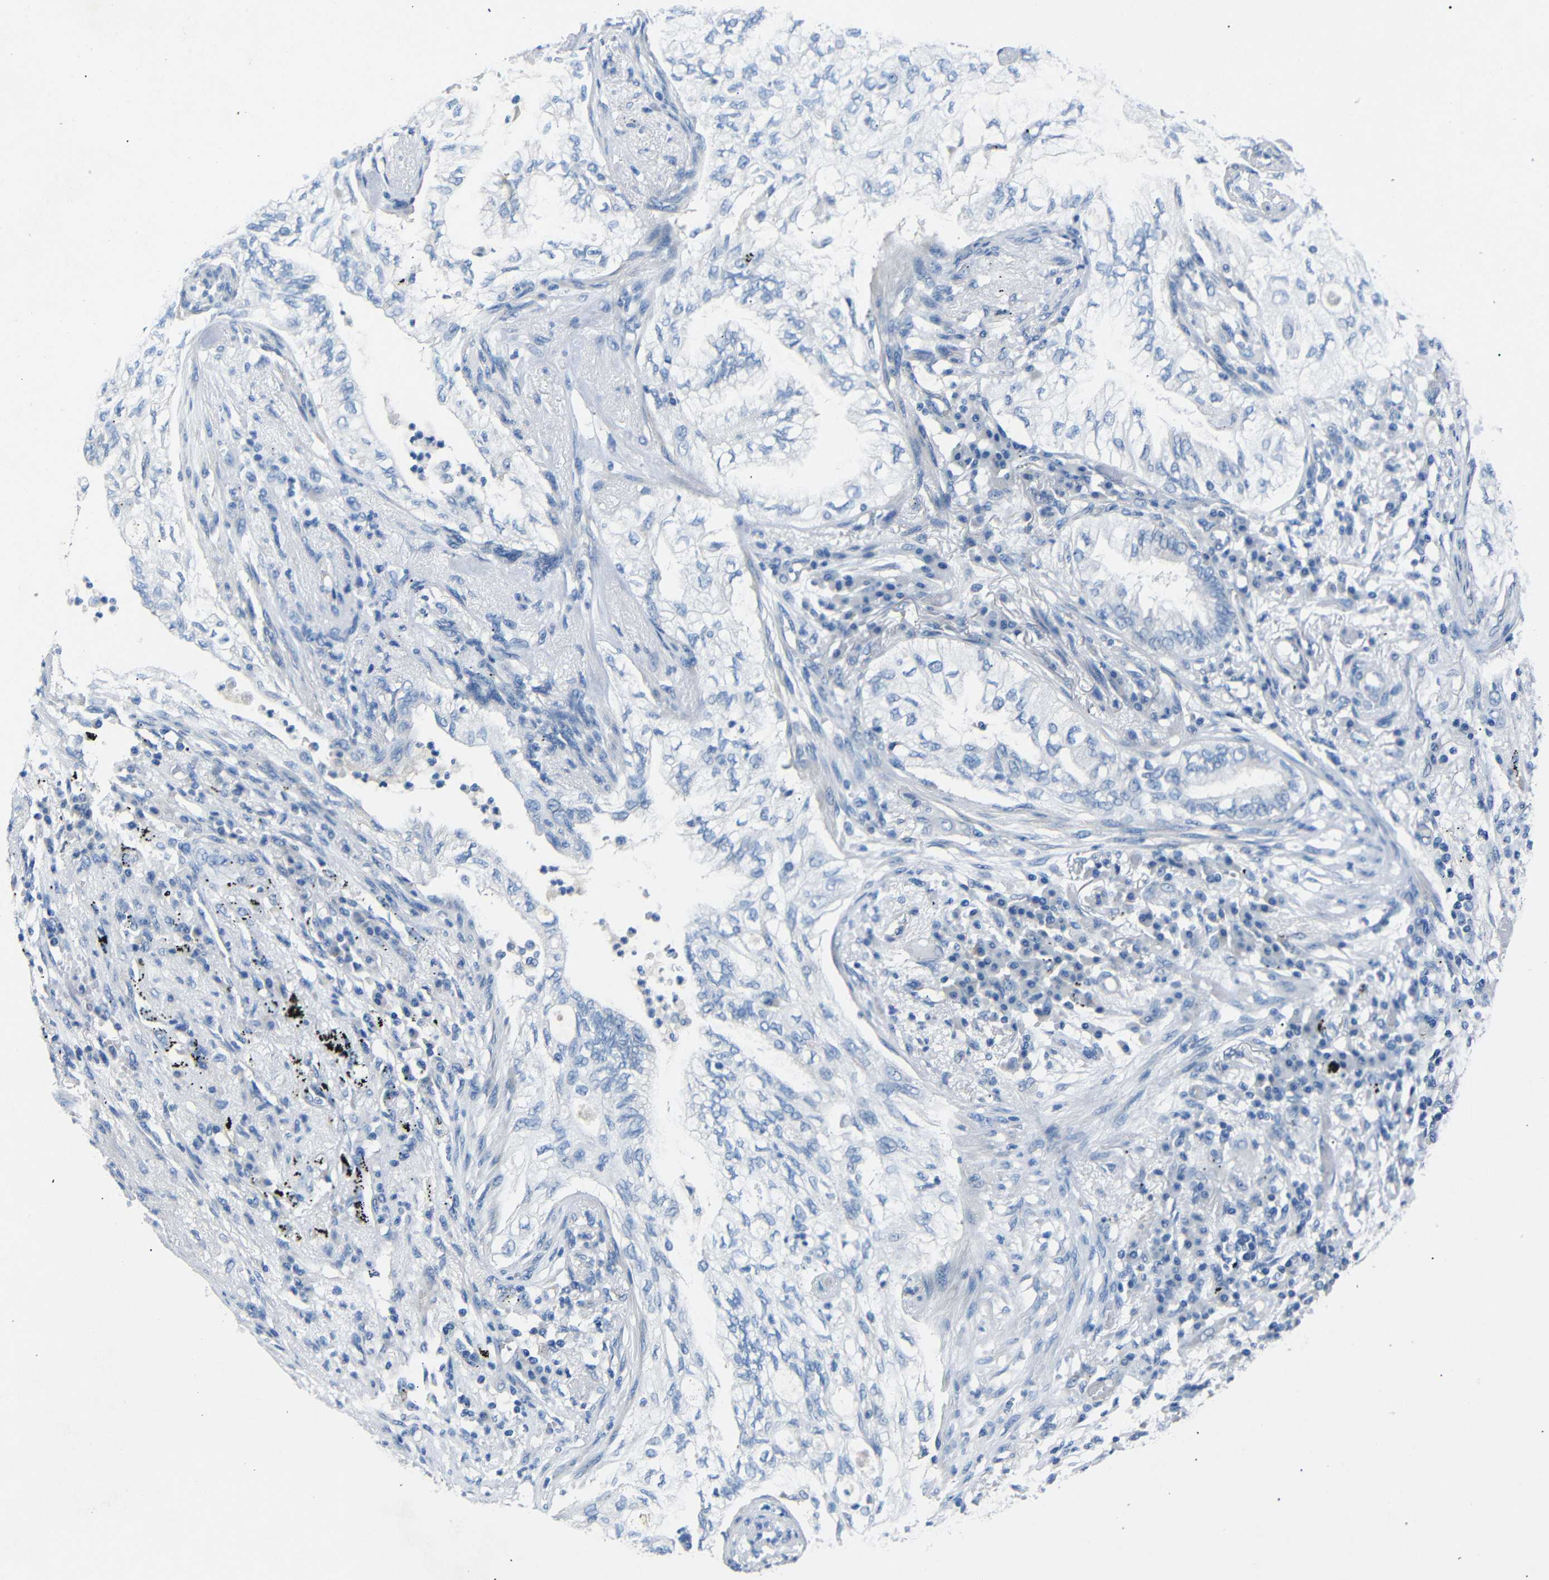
{"staining": {"intensity": "negative", "quantity": "none", "location": "none"}, "tissue": "lung cancer", "cell_type": "Tumor cells", "image_type": "cancer", "snomed": [{"axis": "morphology", "description": "Normal tissue, NOS"}, {"axis": "morphology", "description": "Adenocarcinoma, NOS"}, {"axis": "topography", "description": "Bronchus"}, {"axis": "topography", "description": "Lung"}], "caption": "There is no significant expression in tumor cells of lung adenocarcinoma.", "gene": "DCP1A", "patient": {"sex": "female", "age": 70}}